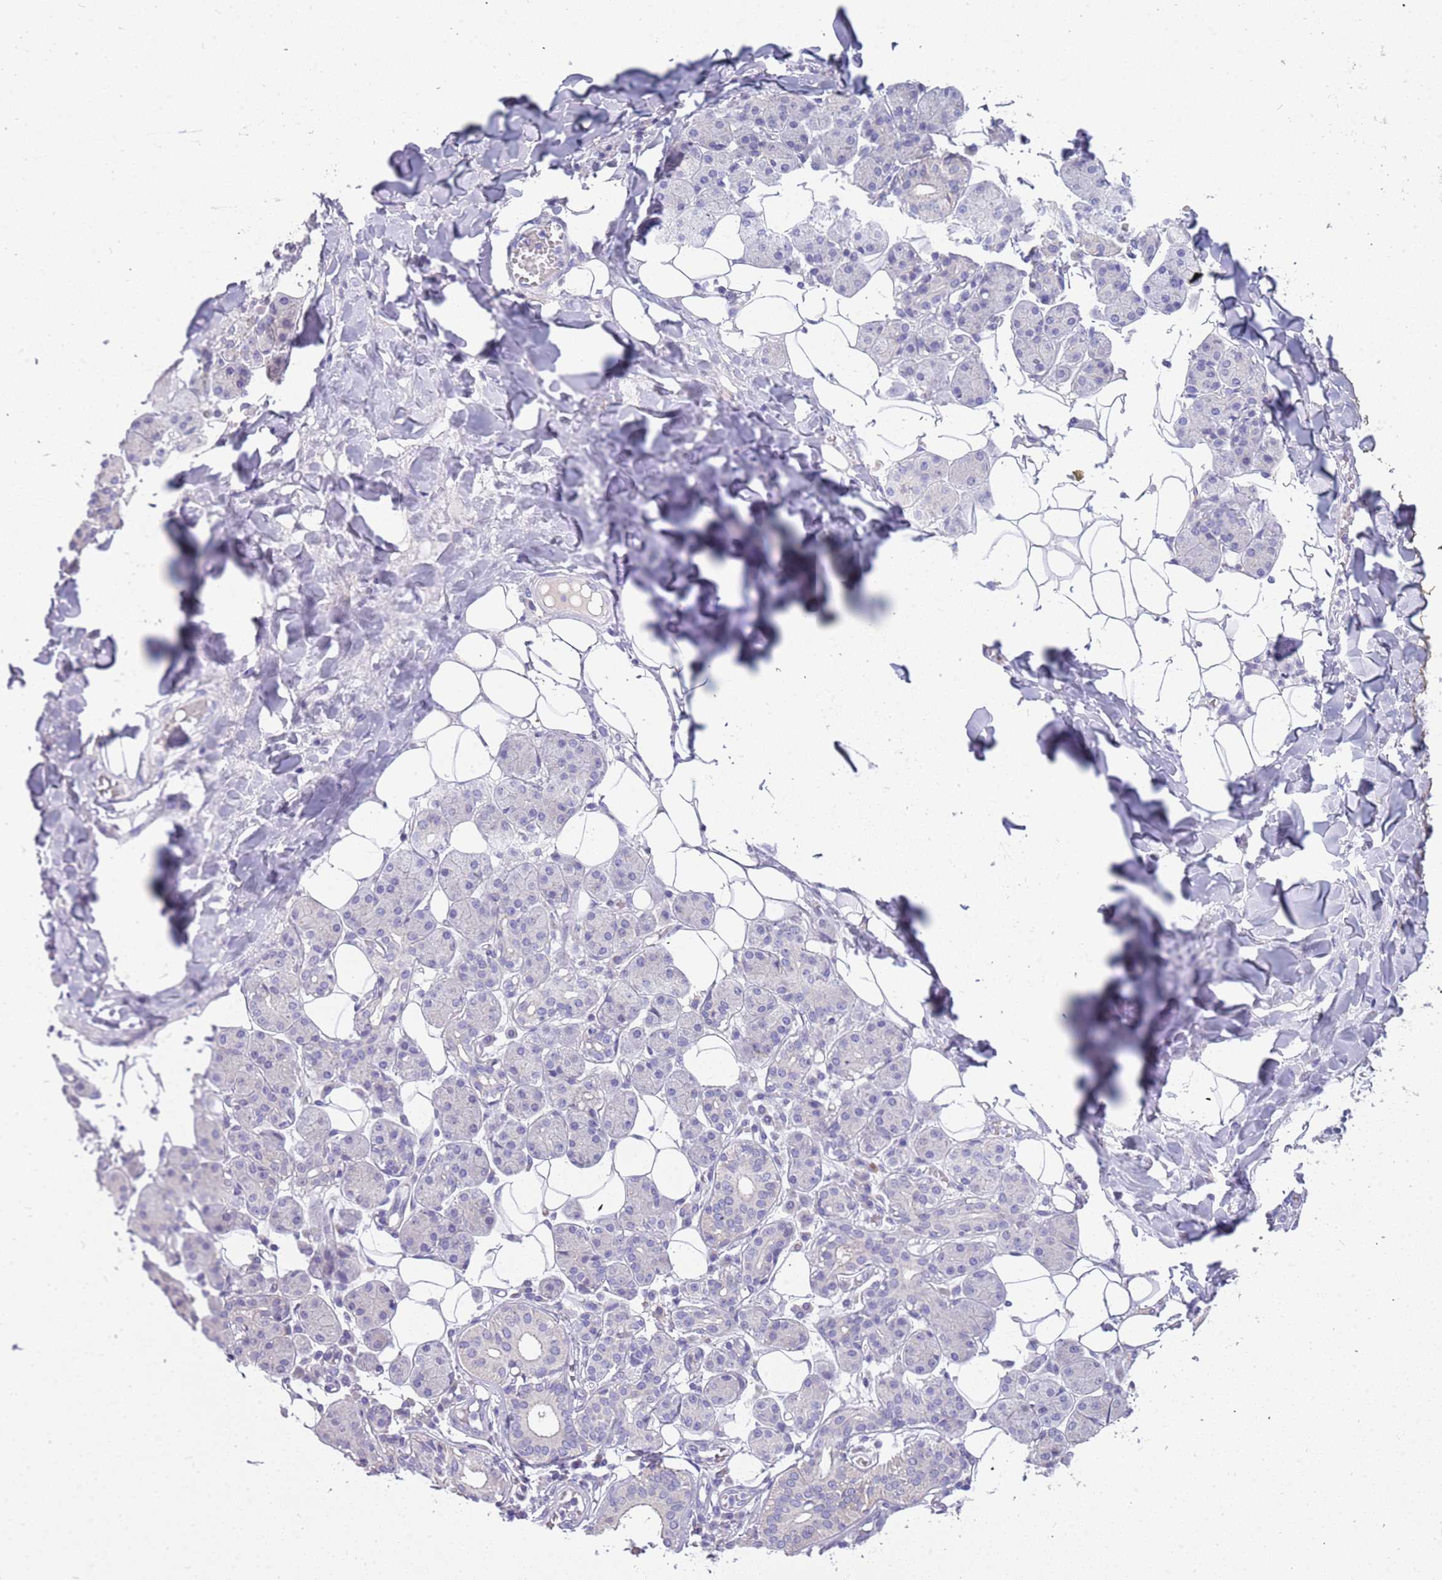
{"staining": {"intensity": "negative", "quantity": "none", "location": "none"}, "tissue": "salivary gland", "cell_type": "Glandular cells", "image_type": "normal", "snomed": [{"axis": "morphology", "description": "Normal tissue, NOS"}, {"axis": "topography", "description": "Salivary gland"}], "caption": "IHC image of normal human salivary gland stained for a protein (brown), which exhibits no staining in glandular cells.", "gene": "RHCG", "patient": {"sex": "female", "age": 33}}